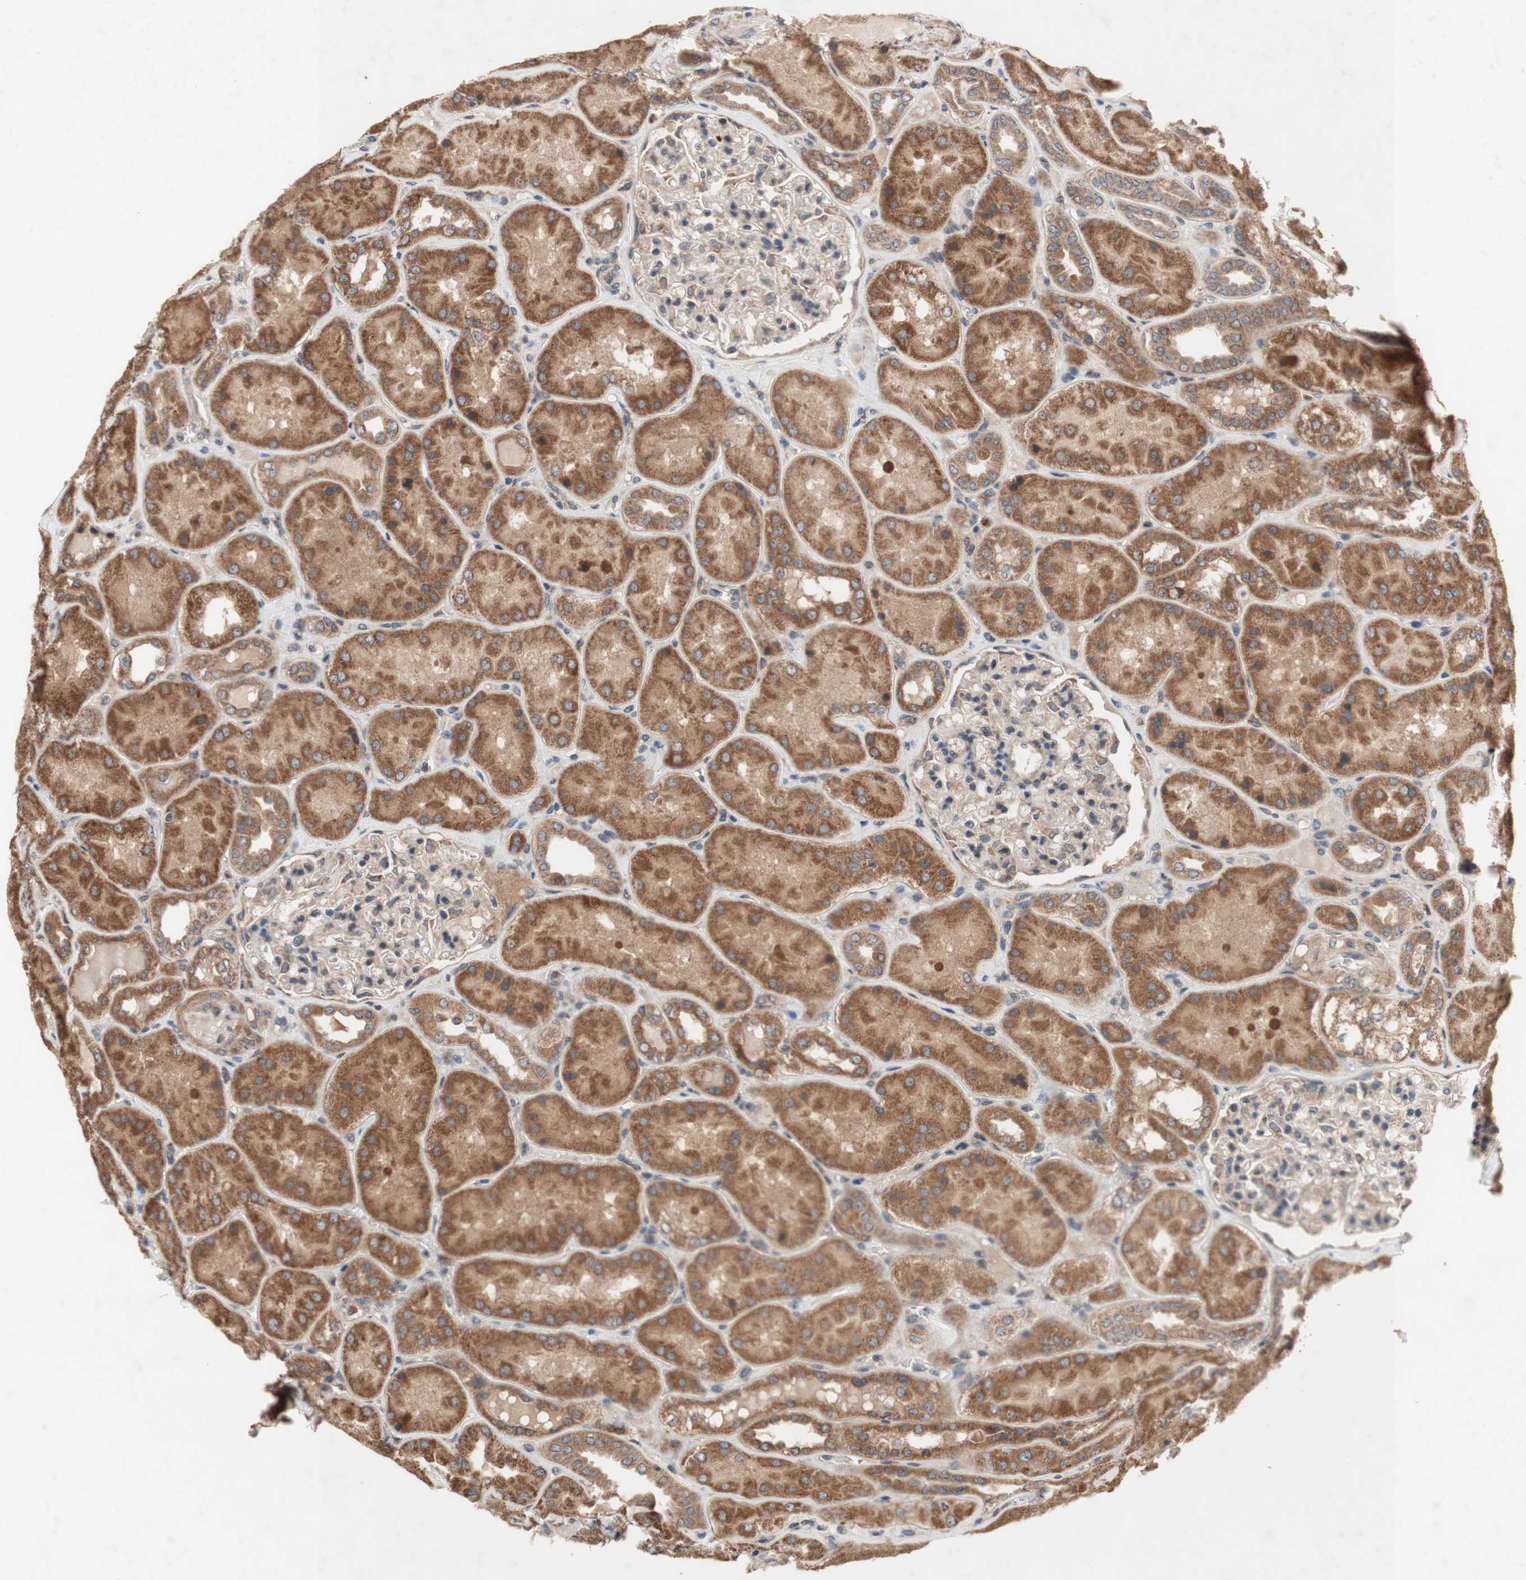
{"staining": {"intensity": "weak", "quantity": ">75%", "location": "cytoplasmic/membranous"}, "tissue": "kidney", "cell_type": "Cells in glomeruli", "image_type": "normal", "snomed": [{"axis": "morphology", "description": "Normal tissue, NOS"}, {"axis": "topography", "description": "Kidney"}], "caption": "A high-resolution micrograph shows IHC staining of benign kidney, which displays weak cytoplasmic/membranous positivity in approximately >75% of cells in glomeruli. (DAB (3,3'-diaminobenzidine) IHC, brown staining for protein, blue staining for nuclei).", "gene": "DDOST", "patient": {"sex": "female", "age": 56}}